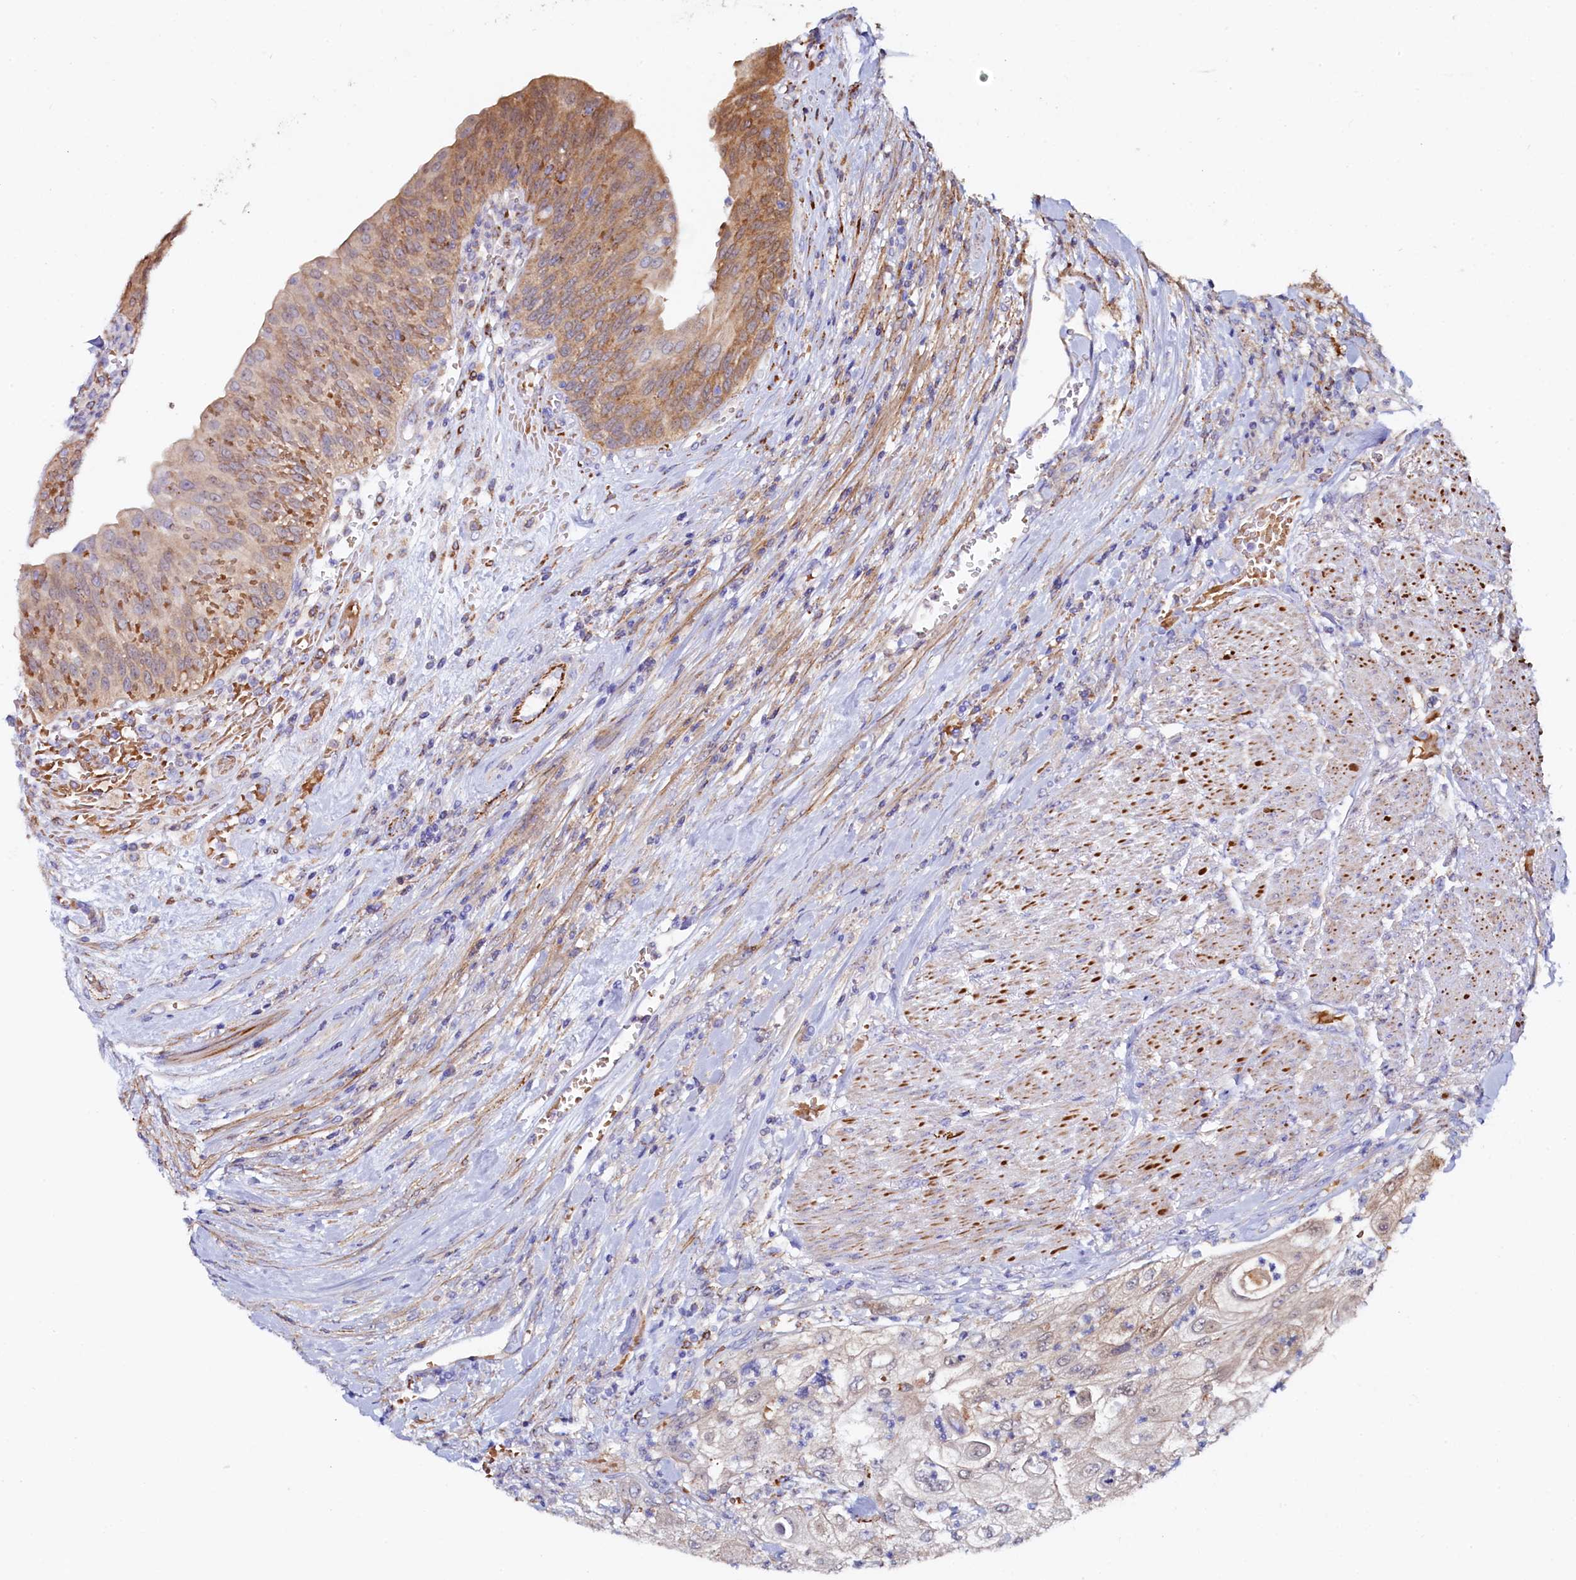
{"staining": {"intensity": "weak", "quantity": "<25%", "location": "cytoplasmic/membranous"}, "tissue": "urothelial cancer", "cell_type": "Tumor cells", "image_type": "cancer", "snomed": [{"axis": "morphology", "description": "Urothelial carcinoma, High grade"}, {"axis": "topography", "description": "Urinary bladder"}], "caption": "Urothelial carcinoma (high-grade) was stained to show a protein in brown. There is no significant expression in tumor cells.", "gene": "ASTE1", "patient": {"sex": "female", "age": 79}}